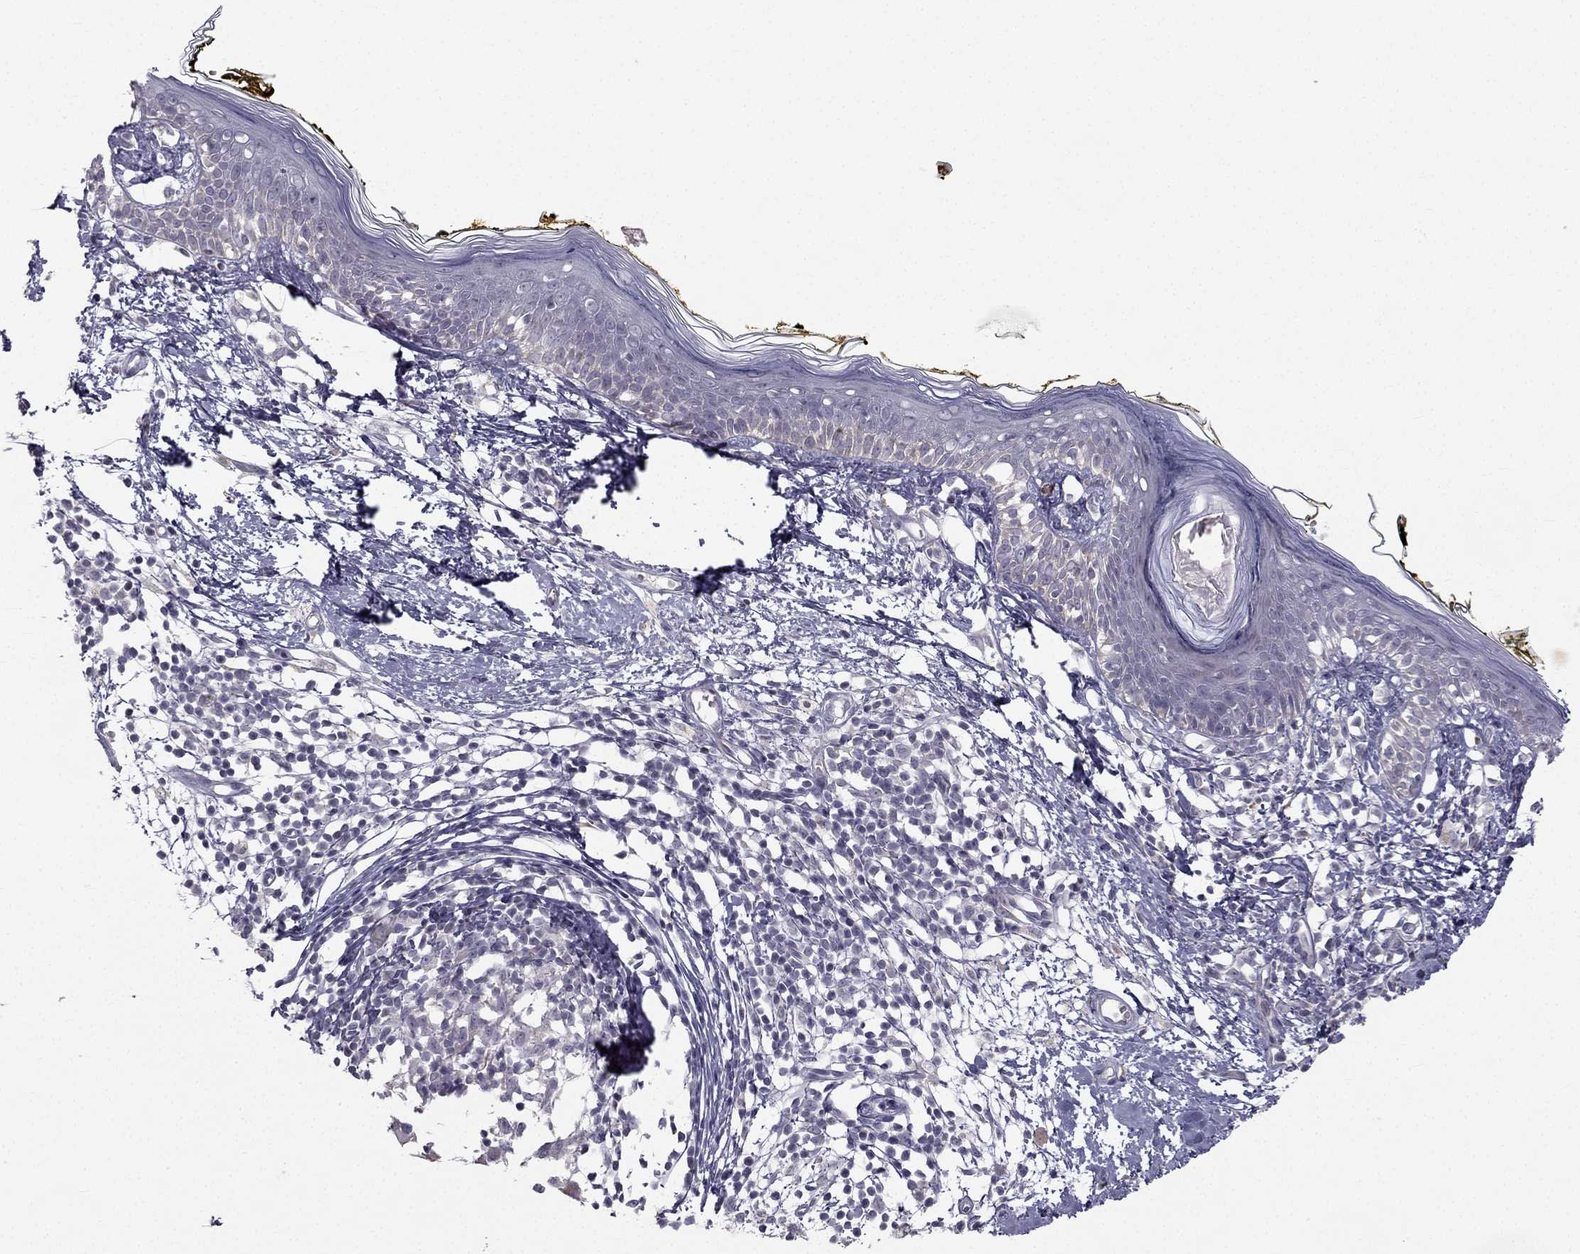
{"staining": {"intensity": "negative", "quantity": "none", "location": "none"}, "tissue": "skin", "cell_type": "Fibroblasts", "image_type": "normal", "snomed": [{"axis": "morphology", "description": "Normal tissue, NOS"}, {"axis": "topography", "description": "Skin"}], "caption": "A micrograph of skin stained for a protein displays no brown staining in fibroblasts. Nuclei are stained in blue.", "gene": "C5orf49", "patient": {"sex": "male", "age": 76}}